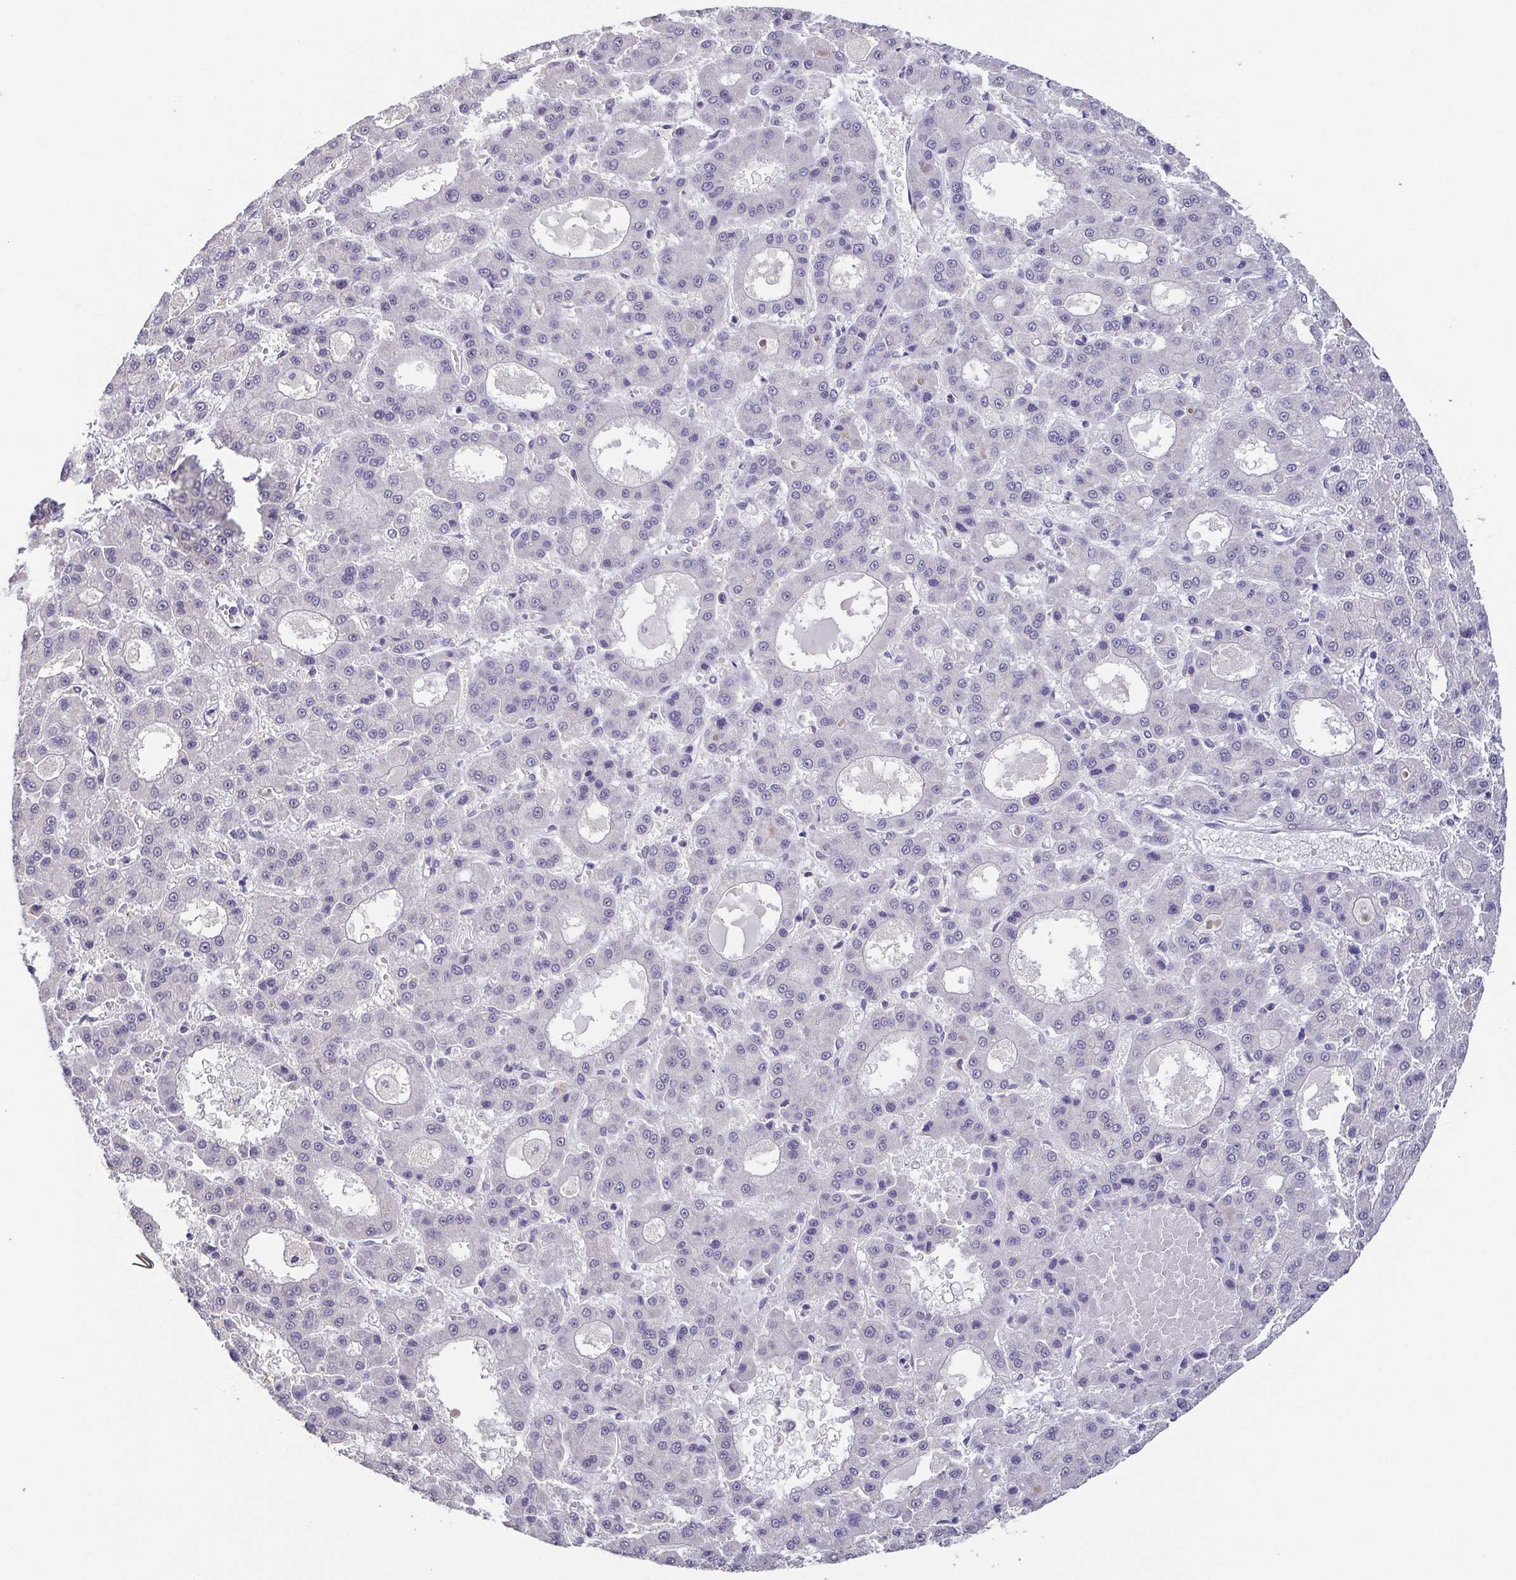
{"staining": {"intensity": "negative", "quantity": "none", "location": "none"}, "tissue": "liver cancer", "cell_type": "Tumor cells", "image_type": "cancer", "snomed": [{"axis": "morphology", "description": "Carcinoma, Hepatocellular, NOS"}, {"axis": "topography", "description": "Liver"}], "caption": "An immunohistochemistry (IHC) photomicrograph of hepatocellular carcinoma (liver) is shown. There is no staining in tumor cells of hepatocellular carcinoma (liver). Nuclei are stained in blue.", "gene": "NEFH", "patient": {"sex": "male", "age": 70}}